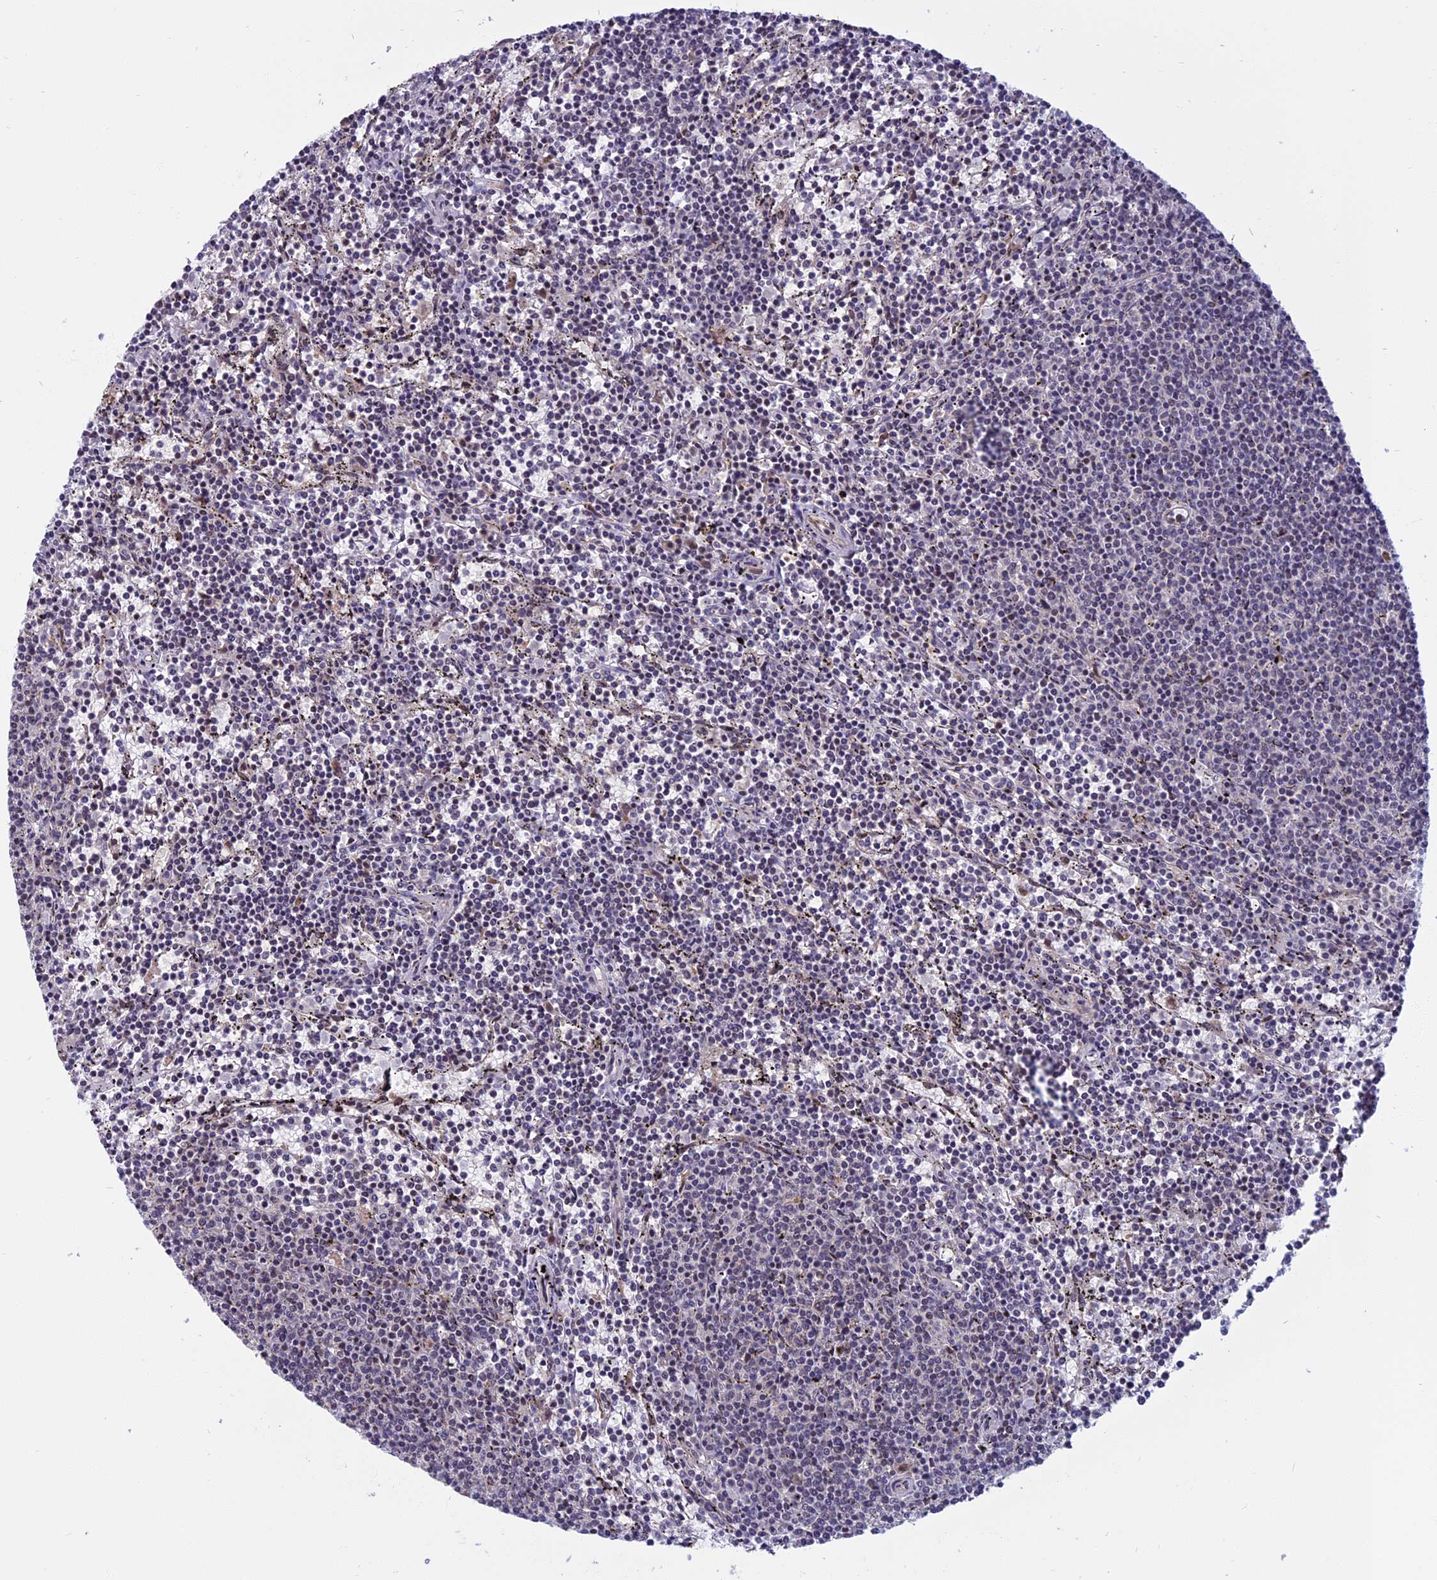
{"staining": {"intensity": "negative", "quantity": "none", "location": "none"}, "tissue": "lymphoma", "cell_type": "Tumor cells", "image_type": "cancer", "snomed": [{"axis": "morphology", "description": "Malignant lymphoma, non-Hodgkin's type, Low grade"}, {"axis": "topography", "description": "Spleen"}], "caption": "Tumor cells are negative for brown protein staining in malignant lymphoma, non-Hodgkin's type (low-grade).", "gene": "CCDC113", "patient": {"sex": "female", "age": 50}}